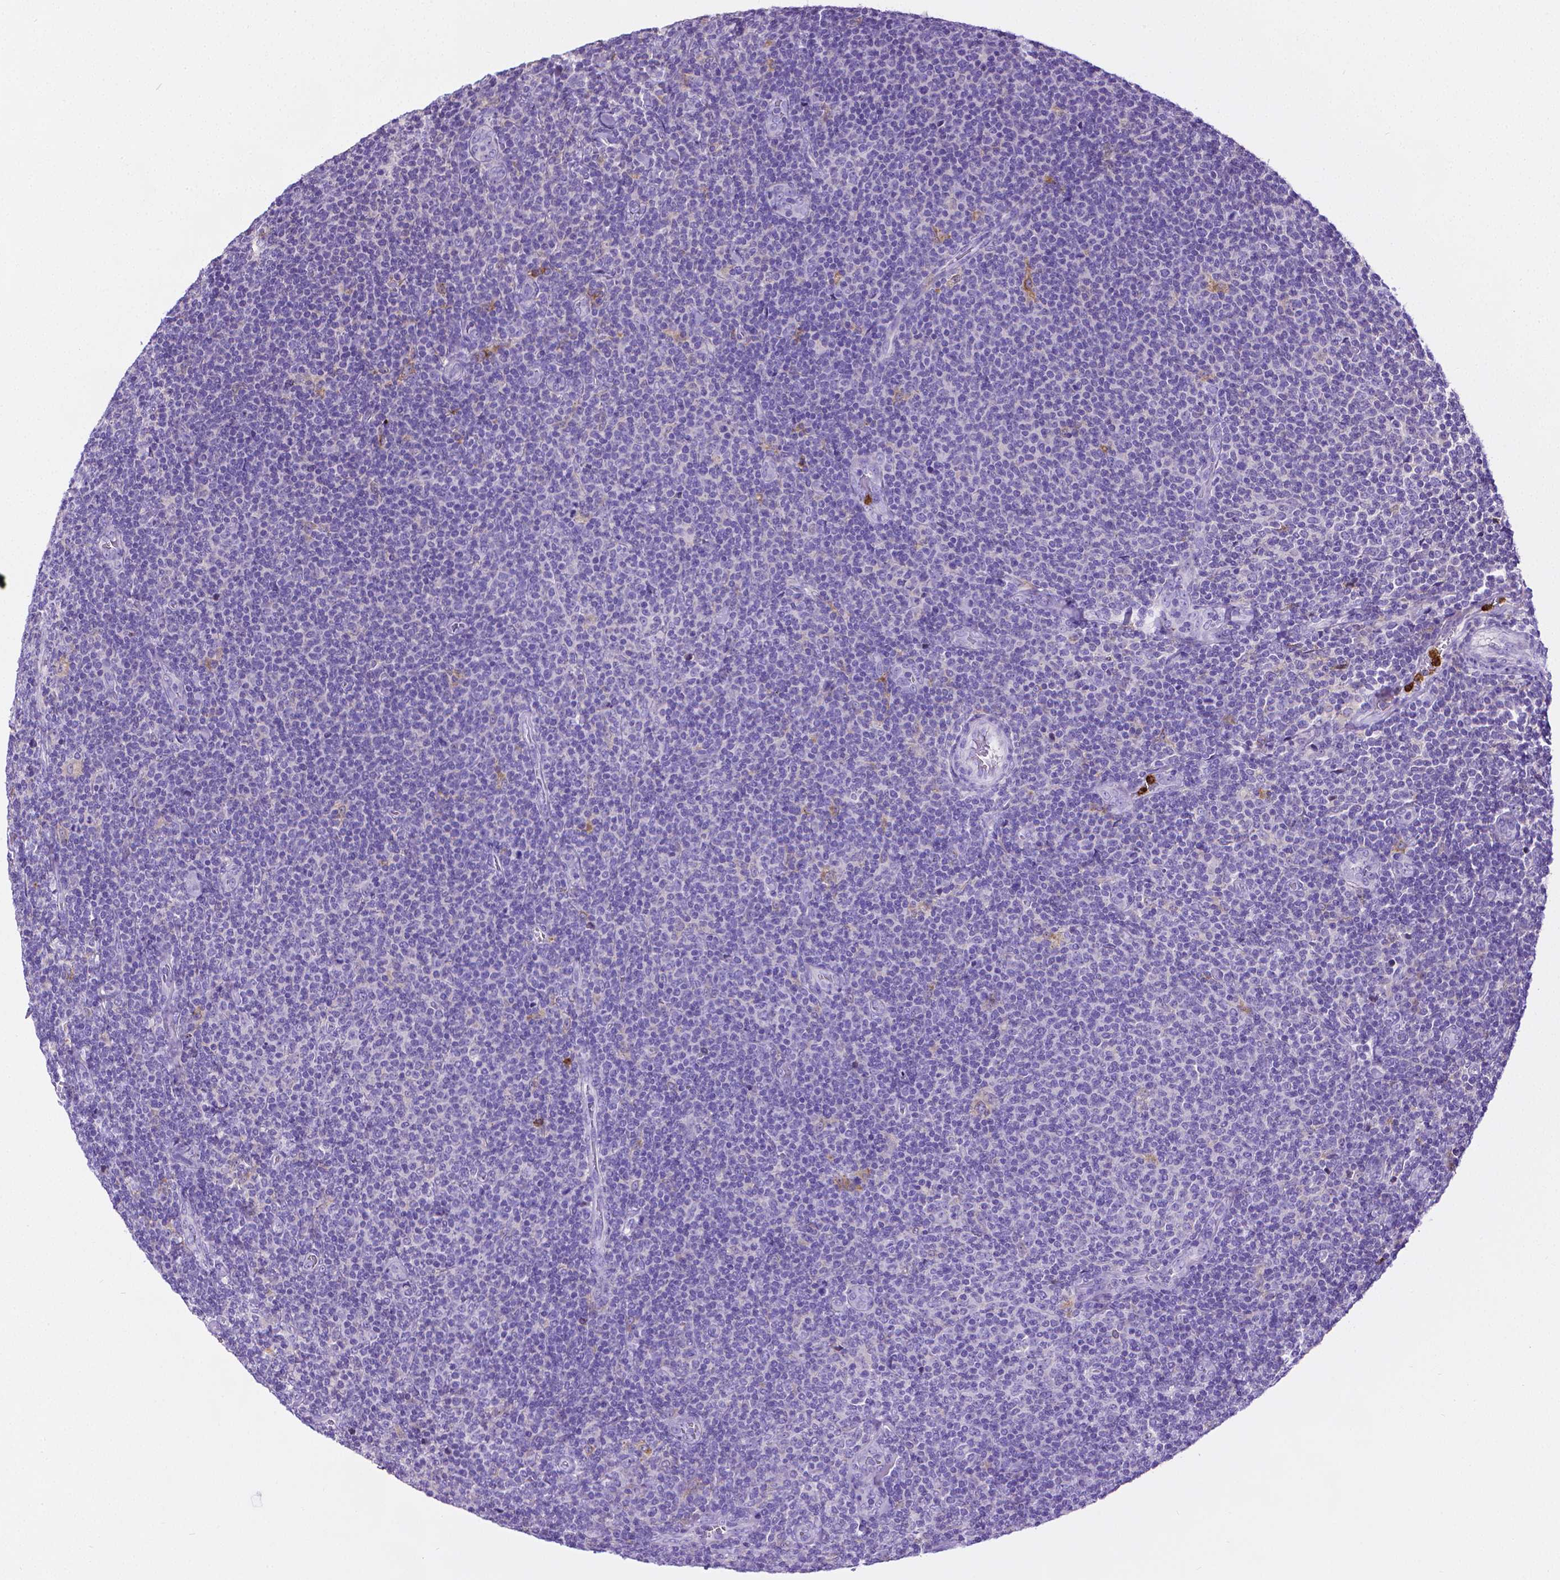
{"staining": {"intensity": "negative", "quantity": "none", "location": "none"}, "tissue": "lymphoma", "cell_type": "Tumor cells", "image_type": "cancer", "snomed": [{"axis": "morphology", "description": "Malignant lymphoma, non-Hodgkin's type, Low grade"}, {"axis": "topography", "description": "Lymph node"}], "caption": "There is no significant positivity in tumor cells of lymphoma. (DAB (3,3'-diaminobenzidine) immunohistochemistry, high magnification).", "gene": "MMP9", "patient": {"sex": "male", "age": 52}}